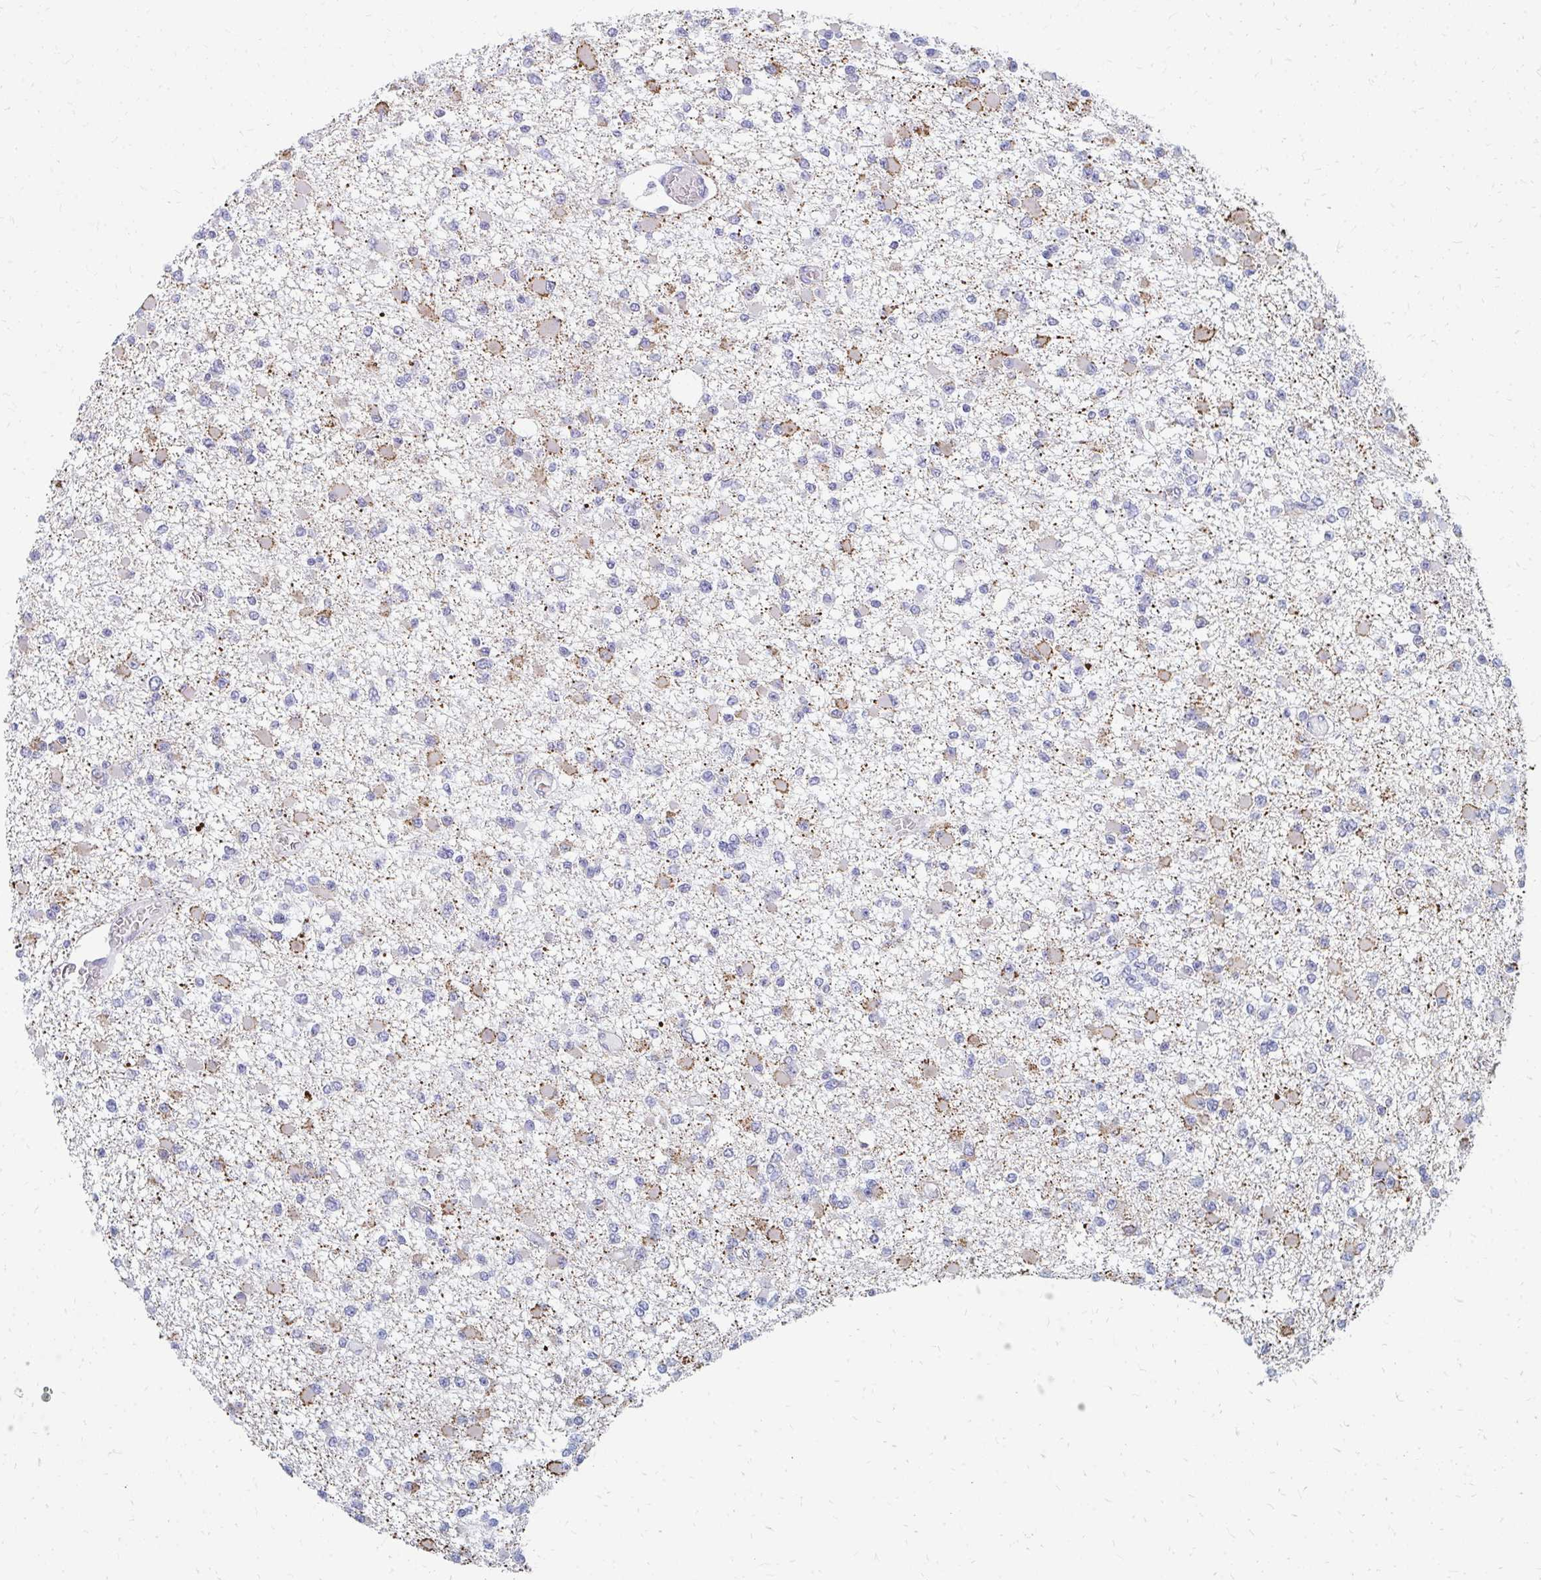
{"staining": {"intensity": "moderate", "quantity": "<25%", "location": "cytoplasmic/membranous"}, "tissue": "glioma", "cell_type": "Tumor cells", "image_type": "cancer", "snomed": [{"axis": "morphology", "description": "Glioma, malignant, Low grade"}, {"axis": "topography", "description": "Brain"}], "caption": "DAB (3,3'-diaminobenzidine) immunohistochemical staining of malignant glioma (low-grade) exhibits moderate cytoplasmic/membranous protein positivity in approximately <25% of tumor cells.", "gene": "OR10V1", "patient": {"sex": "female", "age": 22}}